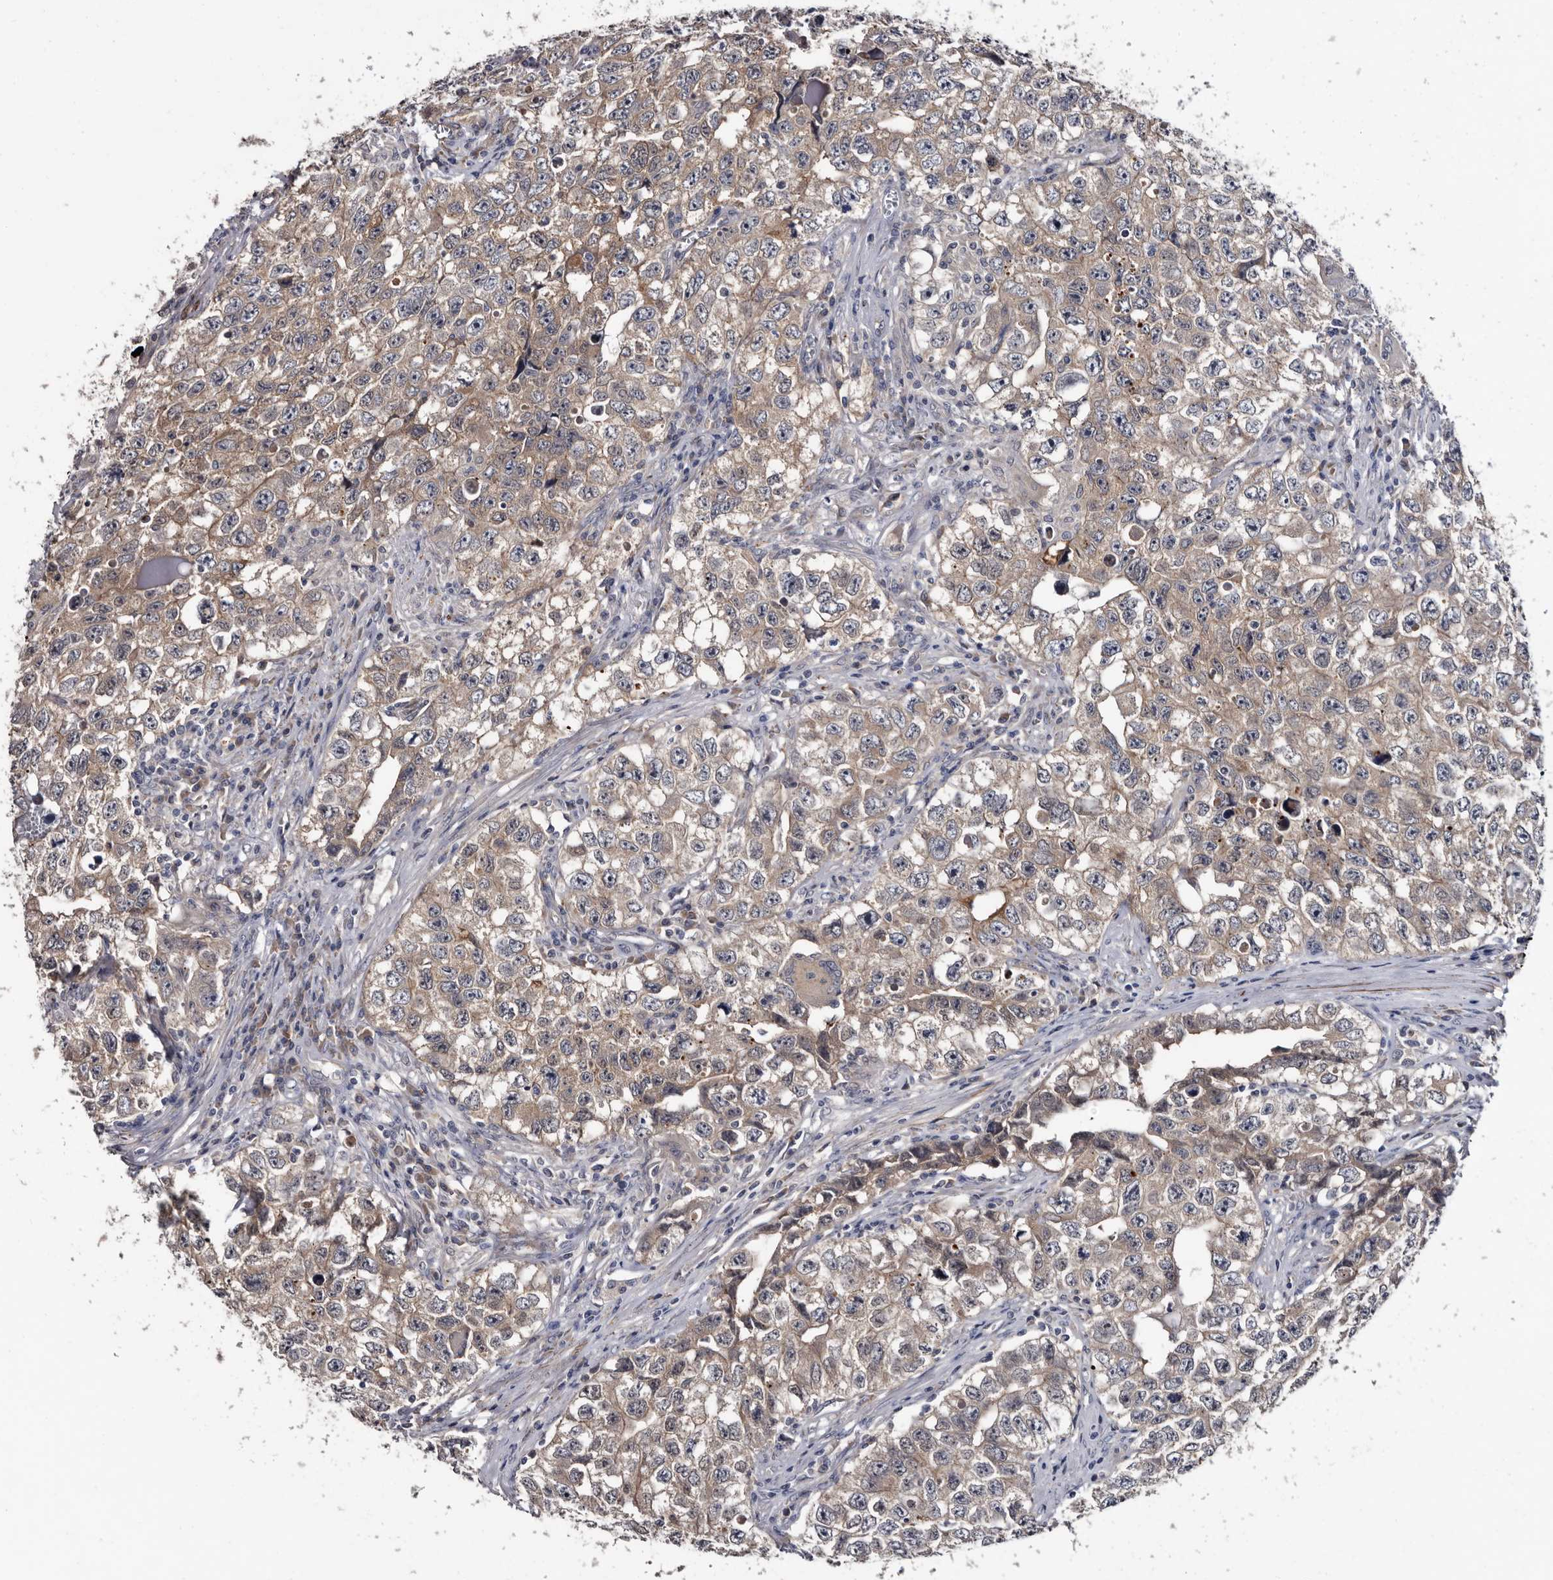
{"staining": {"intensity": "weak", "quantity": ">75%", "location": "cytoplasmic/membranous"}, "tissue": "testis cancer", "cell_type": "Tumor cells", "image_type": "cancer", "snomed": [{"axis": "morphology", "description": "Seminoma, NOS"}, {"axis": "morphology", "description": "Carcinoma, Embryonal, NOS"}, {"axis": "topography", "description": "Testis"}], "caption": "Human testis cancer (seminoma) stained for a protein (brown) exhibits weak cytoplasmic/membranous positive staining in about >75% of tumor cells.", "gene": "IARS1", "patient": {"sex": "male", "age": 43}}